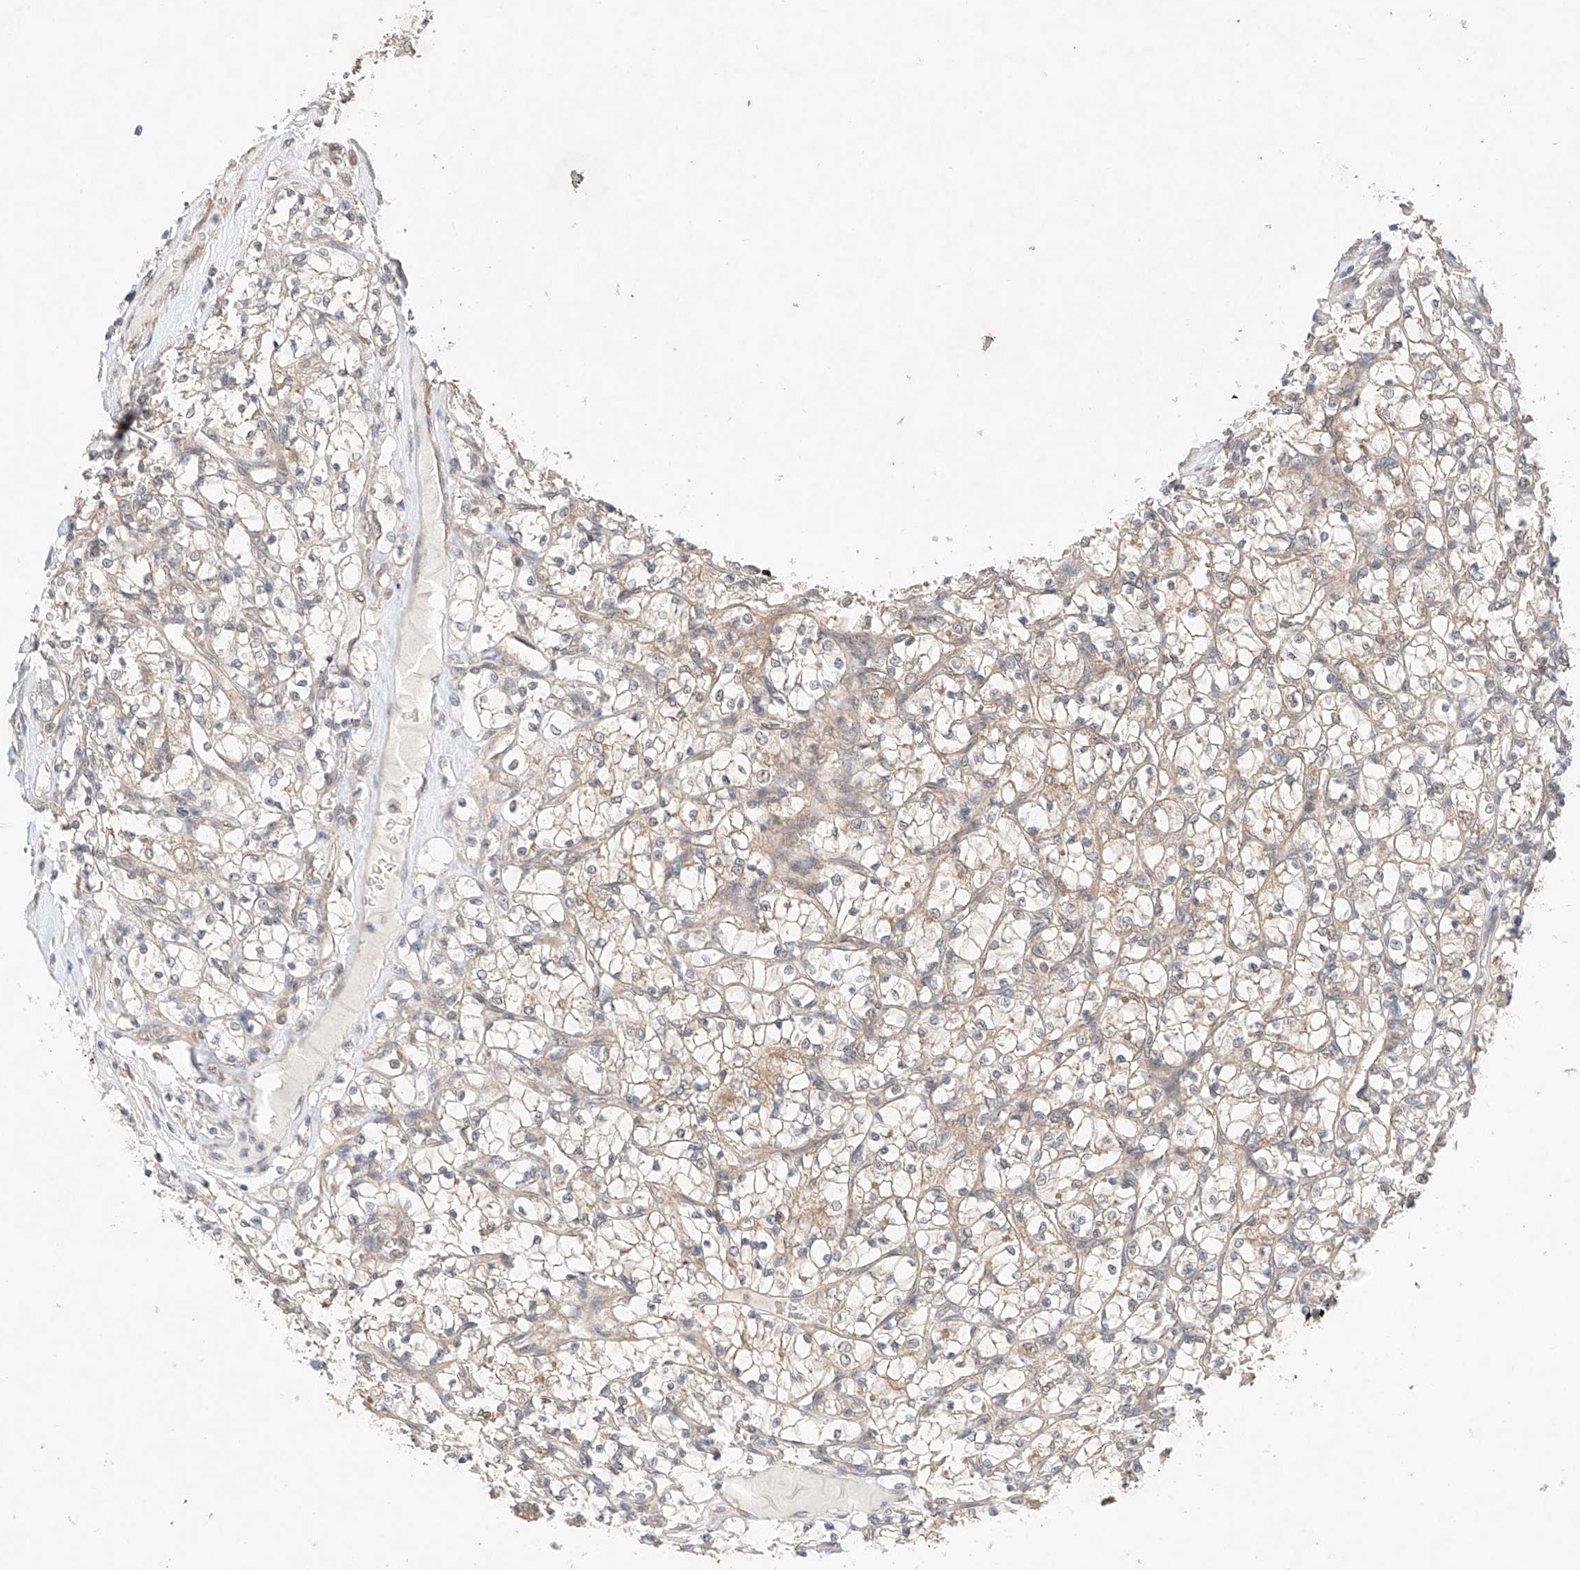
{"staining": {"intensity": "negative", "quantity": "none", "location": "none"}, "tissue": "renal cancer", "cell_type": "Tumor cells", "image_type": "cancer", "snomed": [{"axis": "morphology", "description": "Adenocarcinoma, NOS"}, {"axis": "topography", "description": "Kidney"}], "caption": "A photomicrograph of renal cancer stained for a protein demonstrates no brown staining in tumor cells. Brightfield microscopy of immunohistochemistry stained with DAB (3,3'-diaminobenzidine) (brown) and hematoxylin (blue), captured at high magnification.", "gene": "TSR2", "patient": {"sex": "female", "age": 69}}